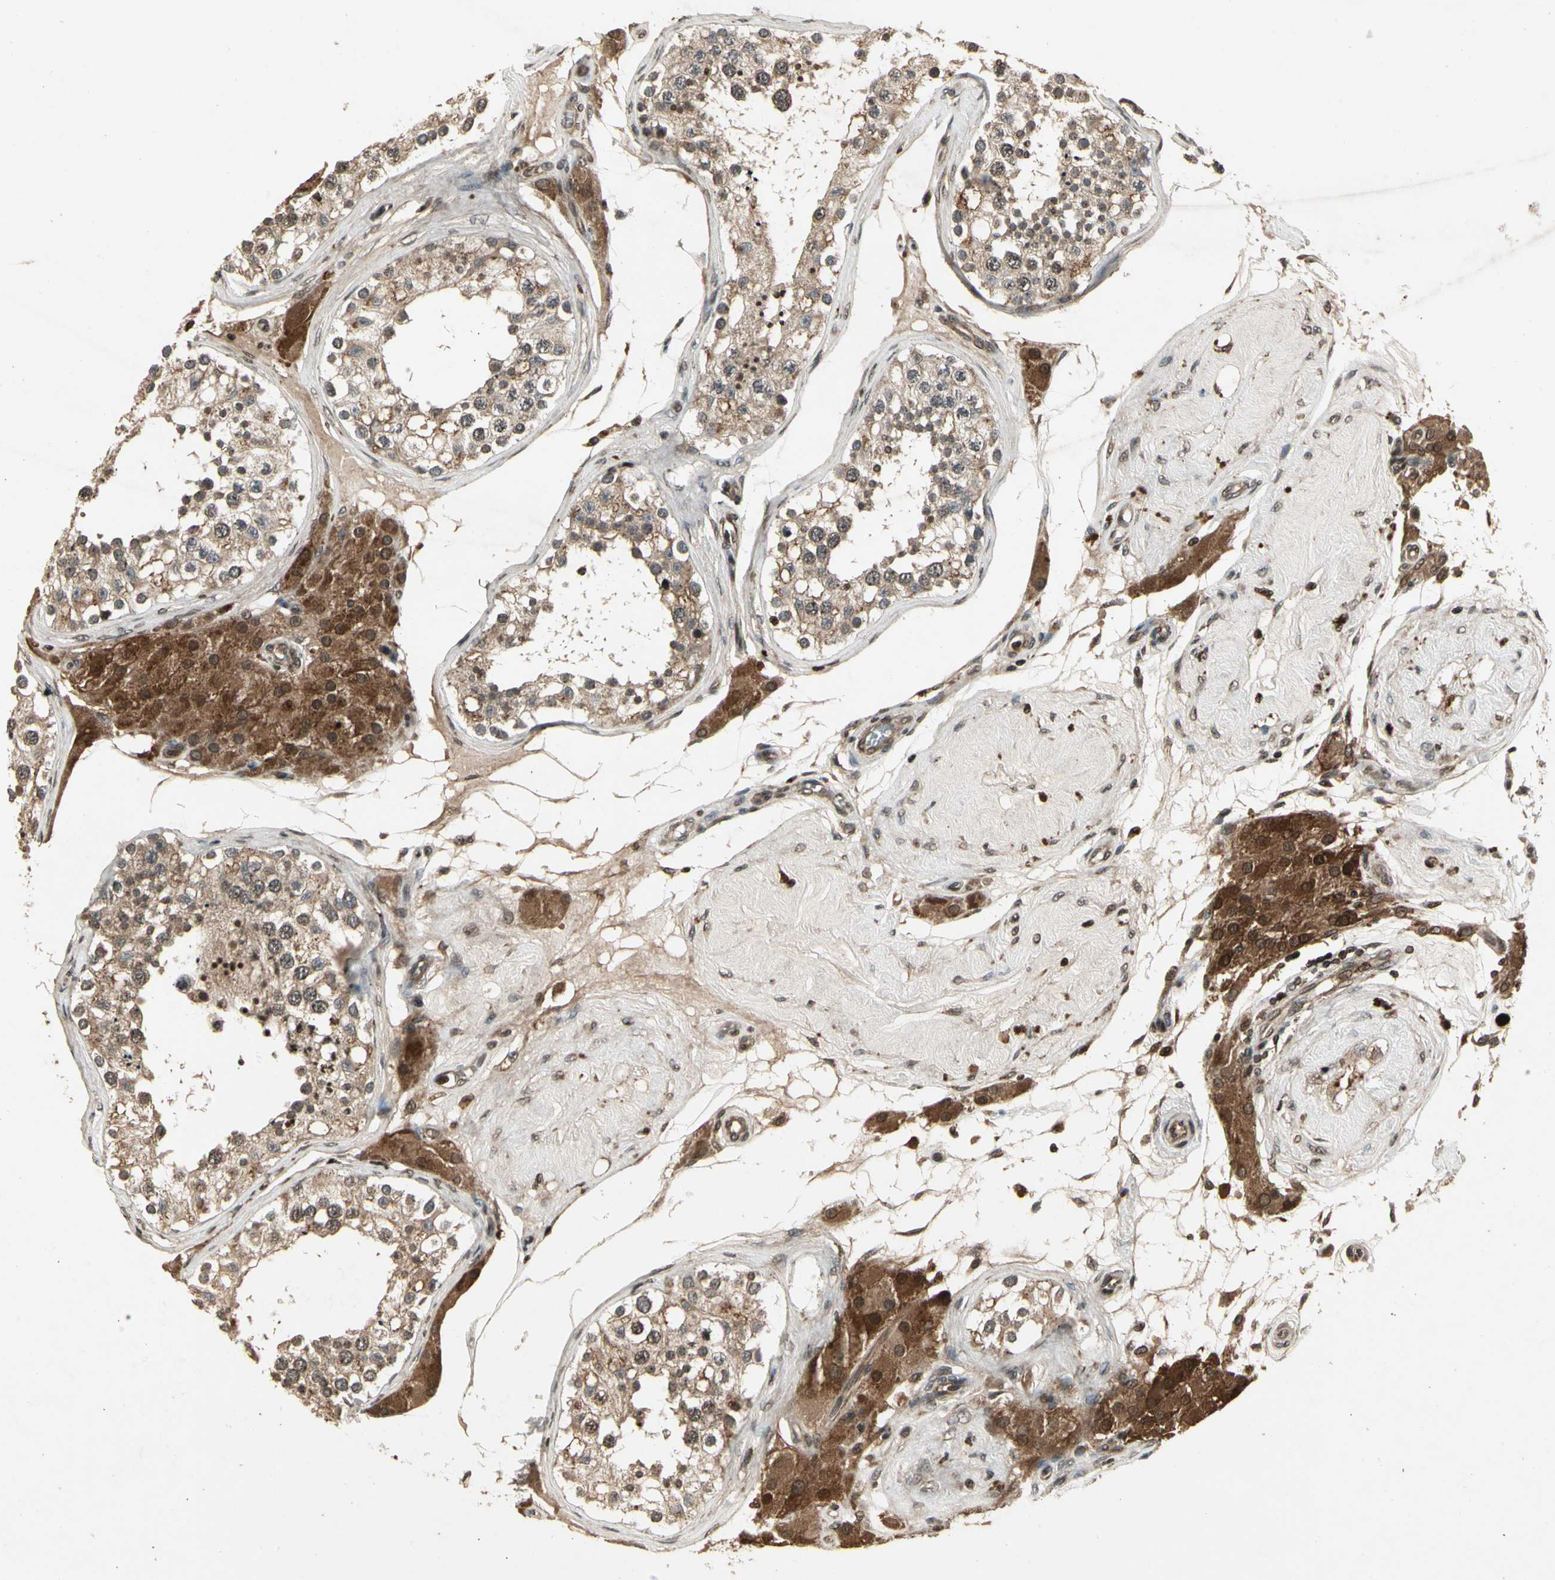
{"staining": {"intensity": "moderate", "quantity": ">75%", "location": "cytoplasmic/membranous"}, "tissue": "testis", "cell_type": "Cells in seminiferous ducts", "image_type": "normal", "snomed": [{"axis": "morphology", "description": "Normal tissue, NOS"}, {"axis": "topography", "description": "Testis"}], "caption": "Testis stained for a protein reveals moderate cytoplasmic/membranous positivity in cells in seminiferous ducts. The protein is stained brown, and the nuclei are stained in blue (DAB (3,3'-diaminobenzidine) IHC with brightfield microscopy, high magnification).", "gene": "GLRX", "patient": {"sex": "male", "age": 68}}